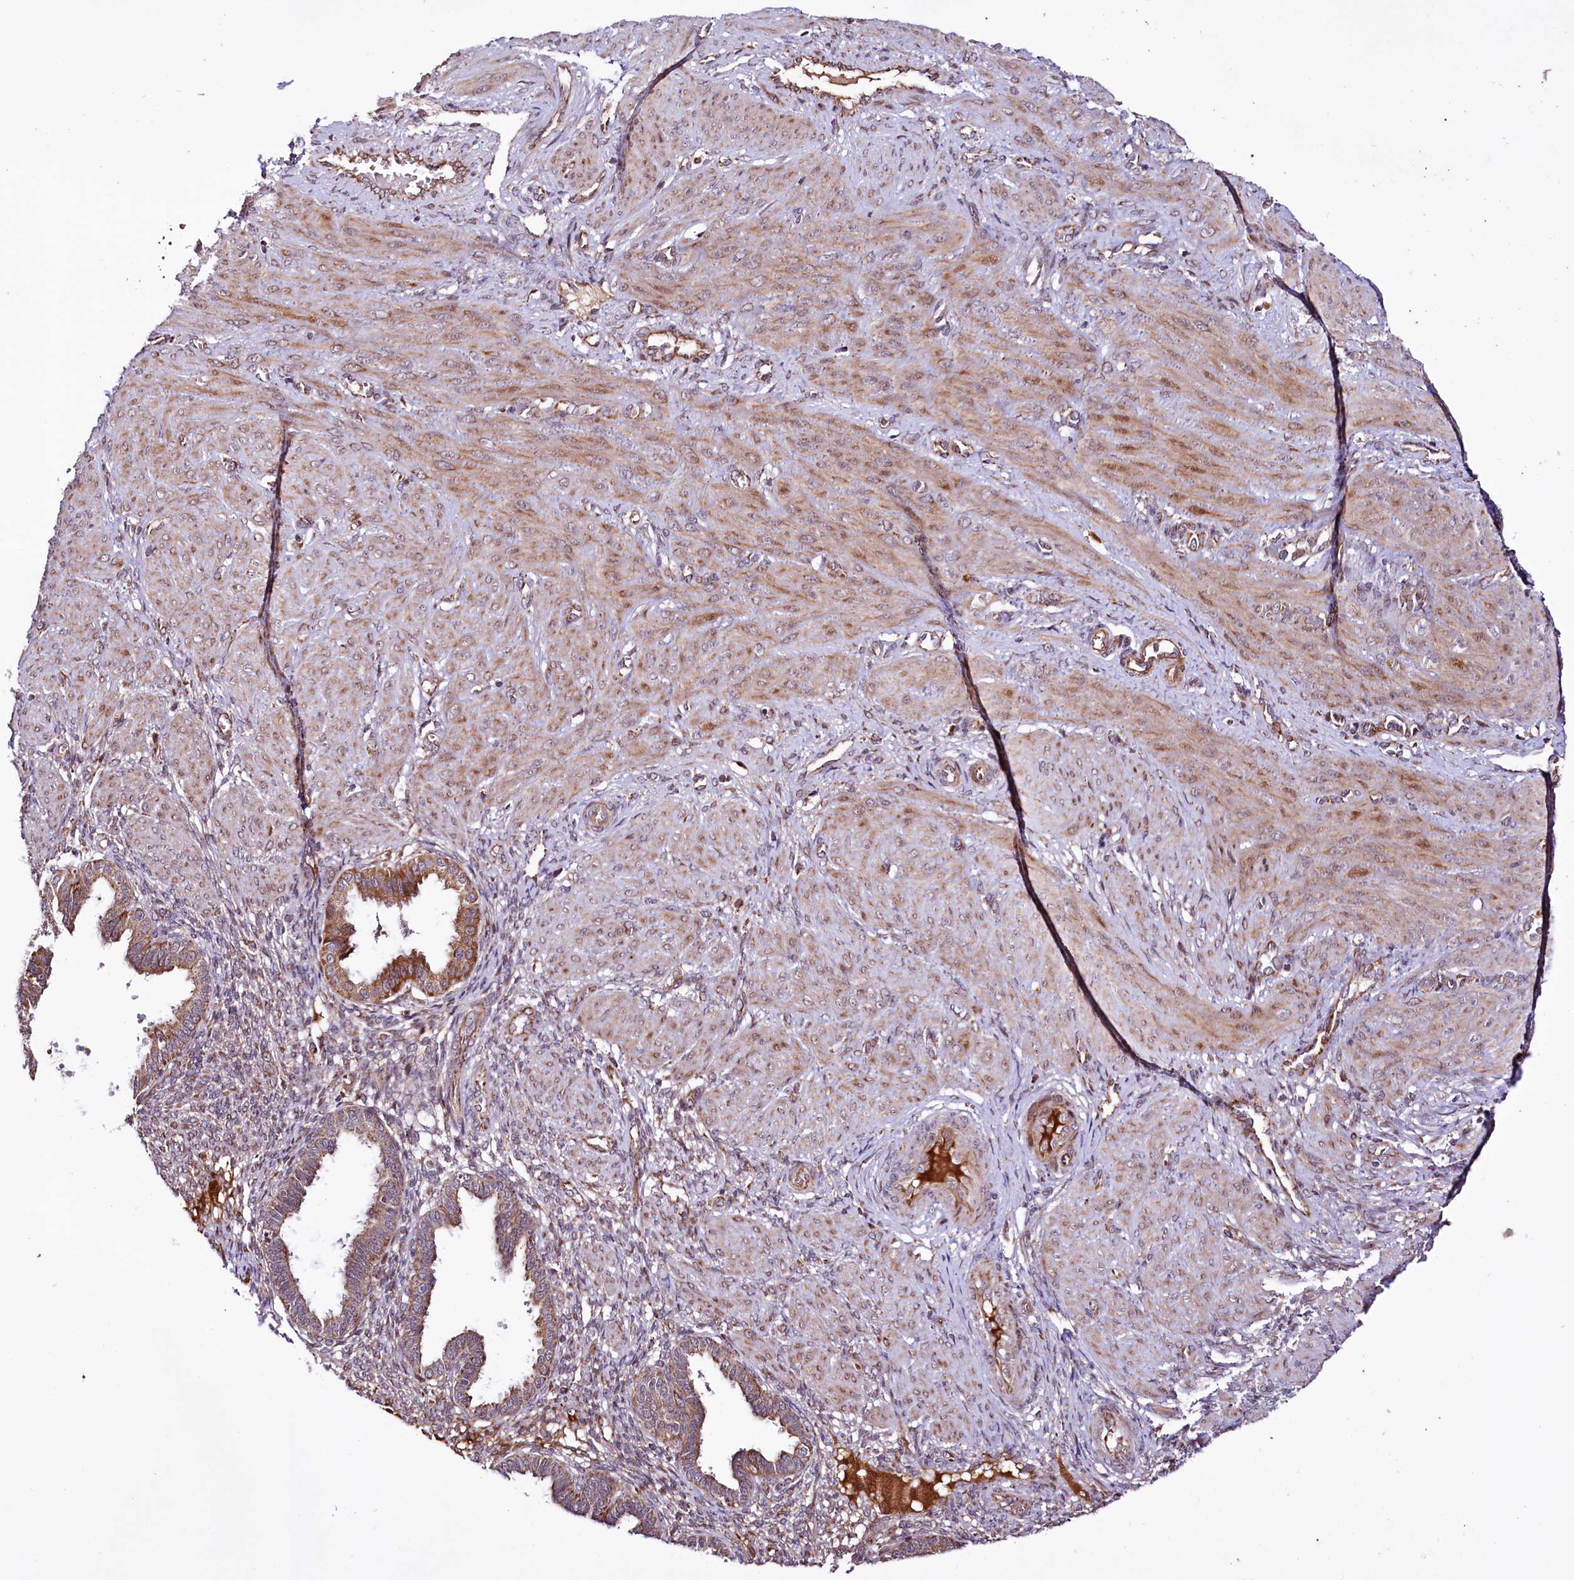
{"staining": {"intensity": "moderate", "quantity": "<25%", "location": "cytoplasmic/membranous"}, "tissue": "endometrium", "cell_type": "Cells in endometrial stroma", "image_type": "normal", "snomed": [{"axis": "morphology", "description": "Normal tissue, NOS"}, {"axis": "topography", "description": "Endometrium"}], "caption": "An immunohistochemistry image of benign tissue is shown. Protein staining in brown shows moderate cytoplasmic/membranous positivity in endometrium within cells in endometrial stroma. (DAB (3,3'-diaminobenzidine) IHC, brown staining for protein, blue staining for nuclei).", "gene": "ST7", "patient": {"sex": "female", "age": 33}}